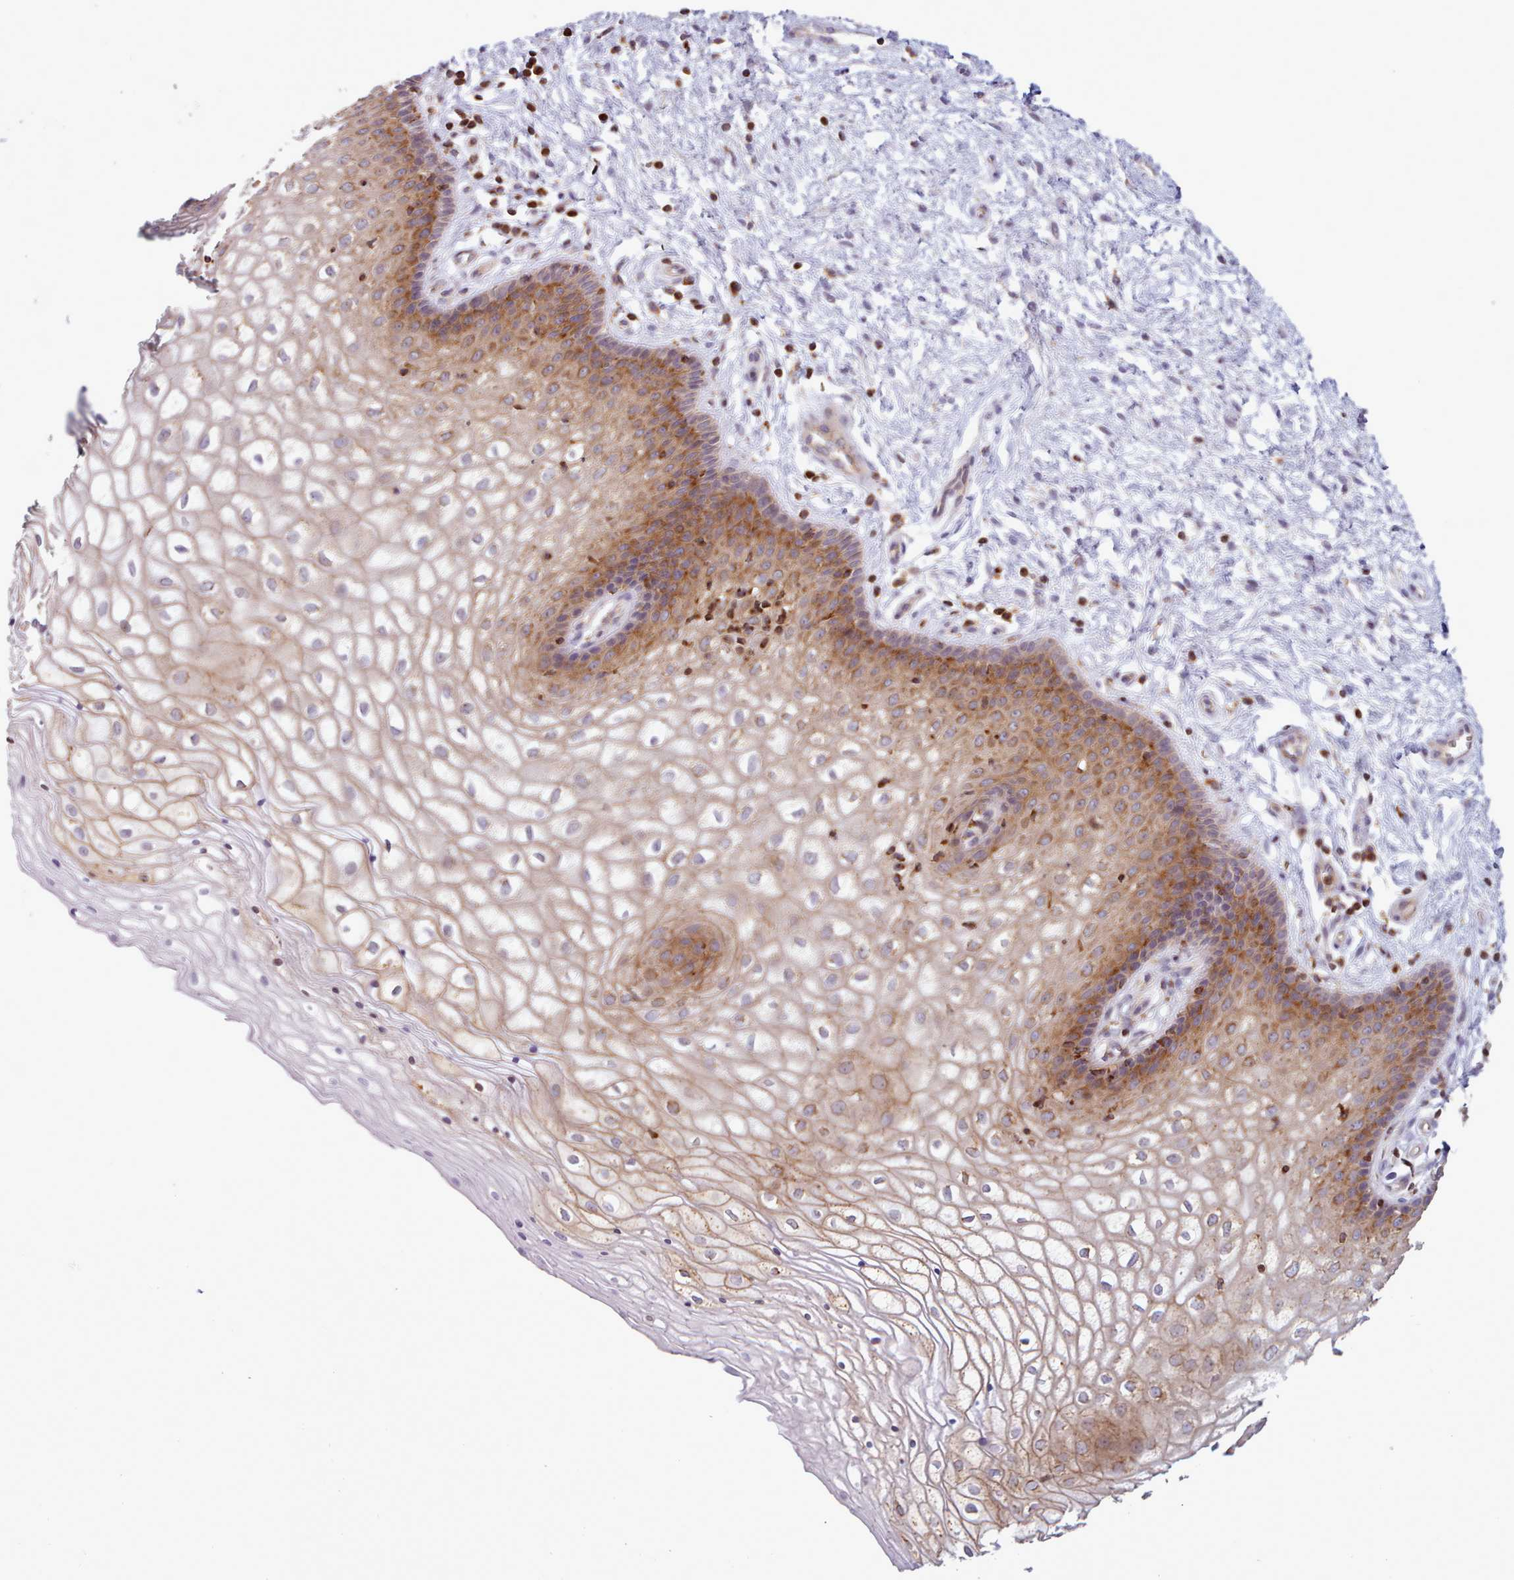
{"staining": {"intensity": "moderate", "quantity": ">75%", "location": "cytoplasmic/membranous"}, "tissue": "vagina", "cell_type": "Squamous epithelial cells", "image_type": "normal", "snomed": [{"axis": "morphology", "description": "Normal tissue, NOS"}, {"axis": "topography", "description": "Vagina"}], "caption": "An immunohistochemistry (IHC) image of normal tissue is shown. Protein staining in brown highlights moderate cytoplasmic/membranous positivity in vagina within squamous epithelial cells. (DAB = brown stain, brightfield microscopy at high magnification).", "gene": "CRYBG1", "patient": {"sex": "female", "age": 34}}